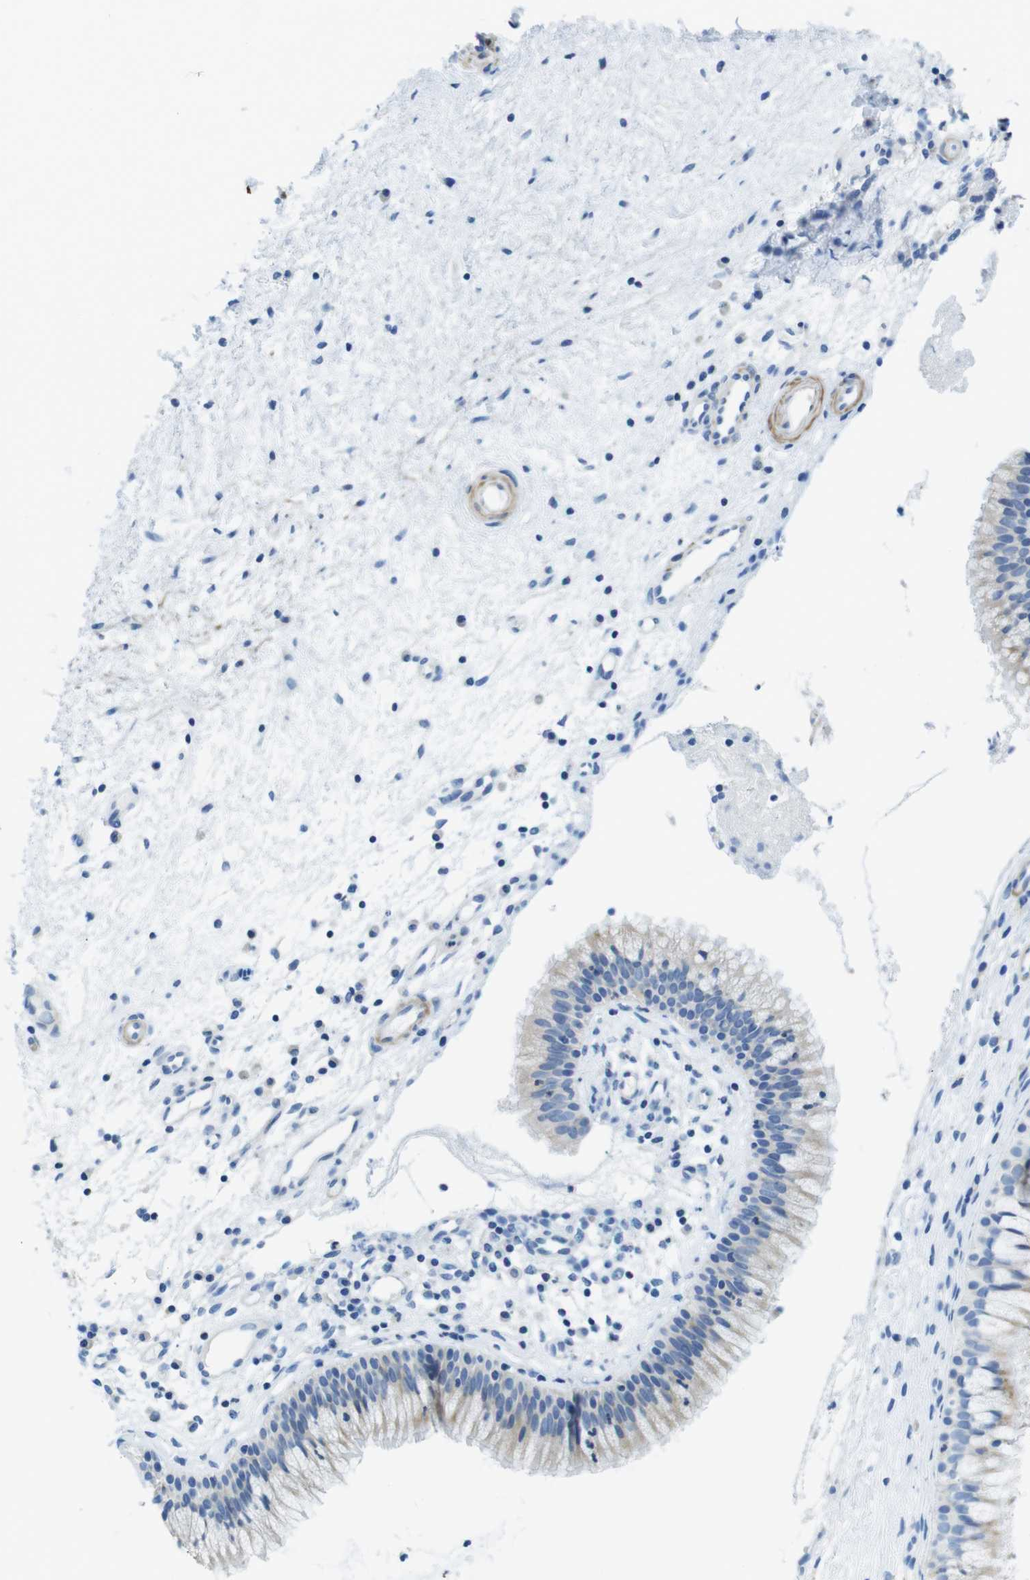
{"staining": {"intensity": "weak", "quantity": ">75%", "location": "cytoplasmic/membranous"}, "tissue": "nasopharynx", "cell_type": "Respiratory epithelial cells", "image_type": "normal", "snomed": [{"axis": "morphology", "description": "Normal tissue, NOS"}, {"axis": "topography", "description": "Nasopharynx"}], "caption": "DAB immunohistochemical staining of benign nasopharynx reveals weak cytoplasmic/membranous protein expression in approximately >75% of respiratory epithelial cells. (DAB IHC, brown staining for protein, blue staining for nuclei).", "gene": "ASIC5", "patient": {"sex": "male", "age": 21}}